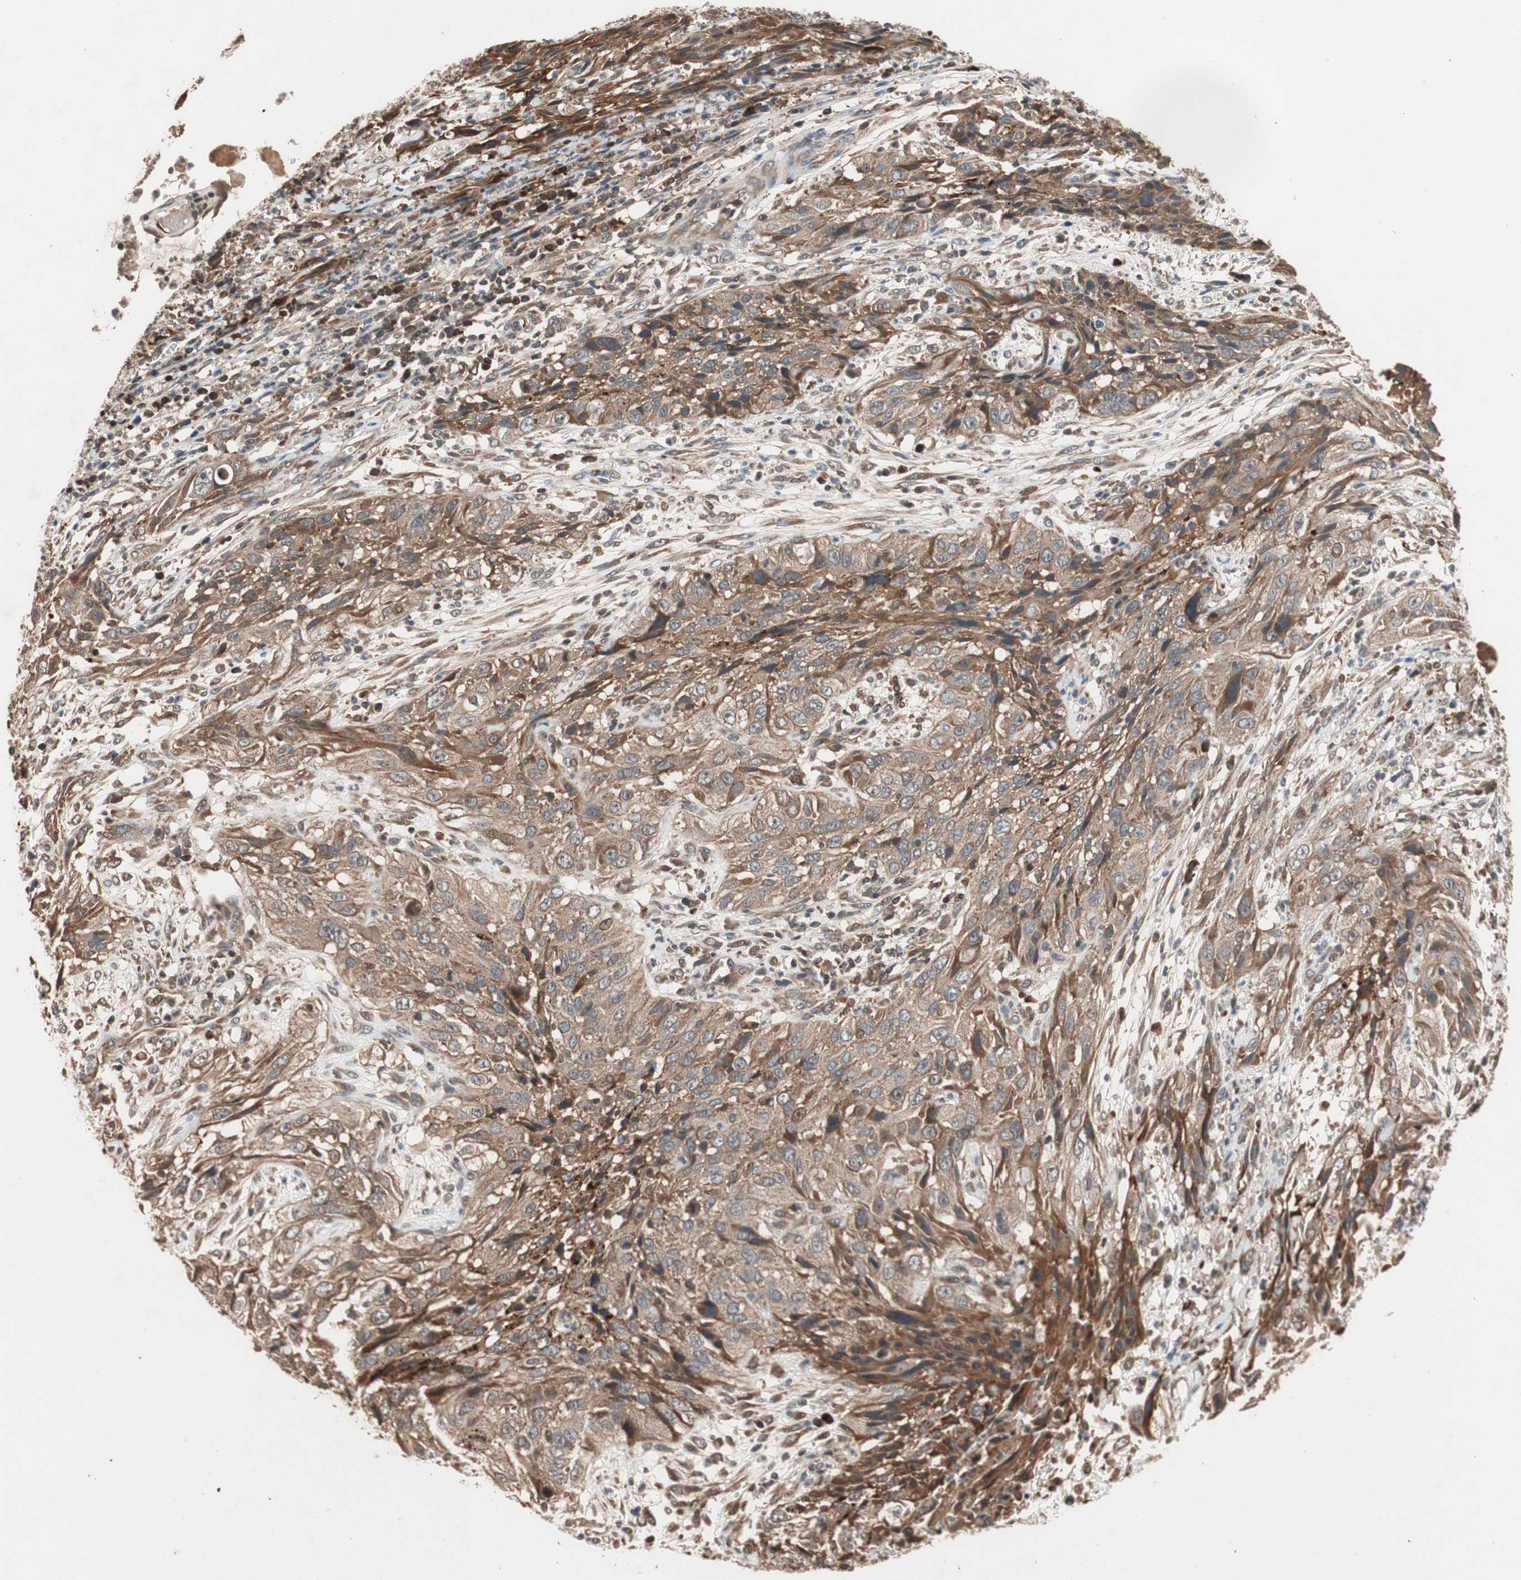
{"staining": {"intensity": "moderate", "quantity": ">75%", "location": "cytoplasmic/membranous"}, "tissue": "cervical cancer", "cell_type": "Tumor cells", "image_type": "cancer", "snomed": [{"axis": "morphology", "description": "Squamous cell carcinoma, NOS"}, {"axis": "topography", "description": "Cervix"}], "caption": "This is a histology image of immunohistochemistry (IHC) staining of cervical cancer, which shows moderate positivity in the cytoplasmic/membranous of tumor cells.", "gene": "NF2", "patient": {"sex": "female", "age": 32}}